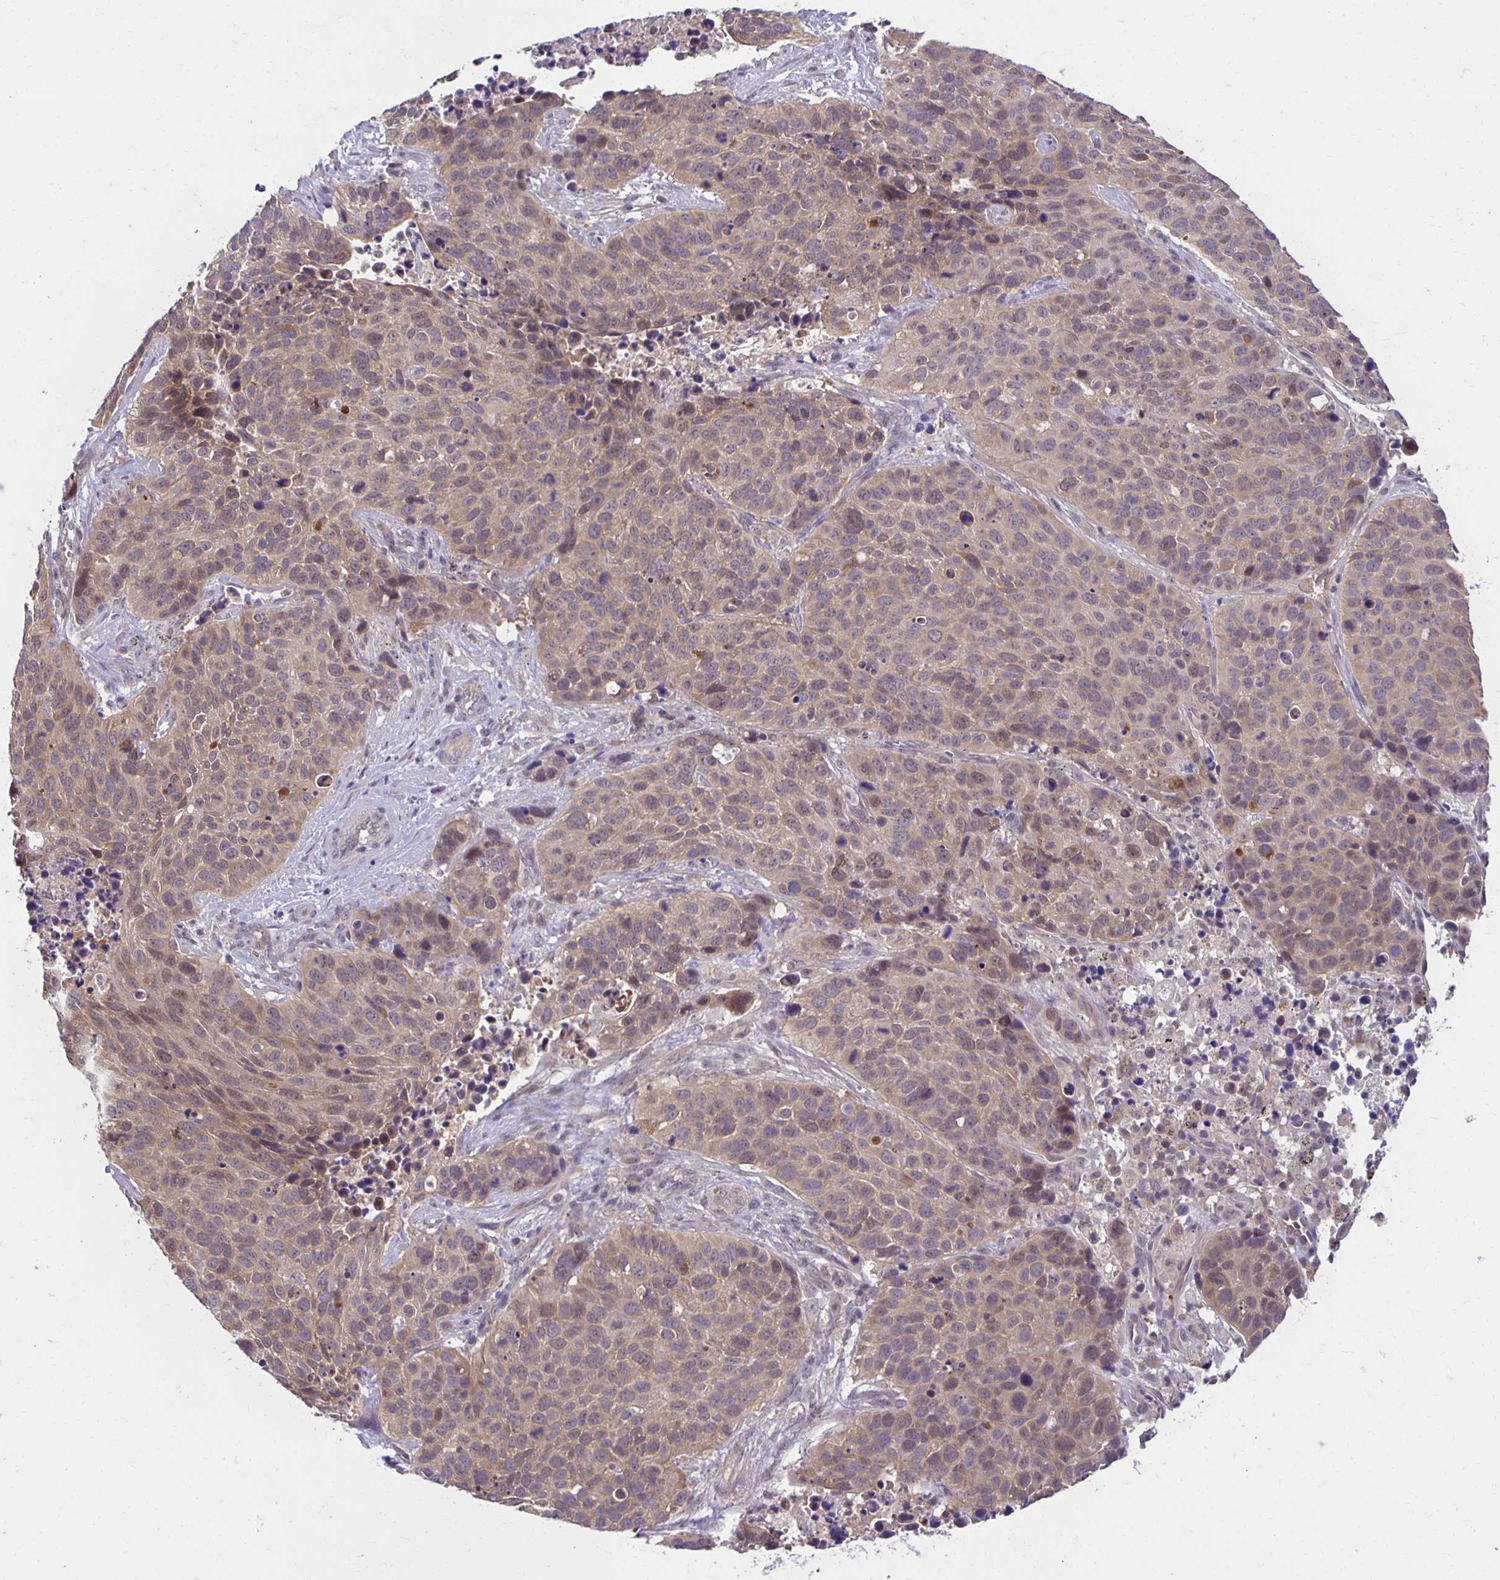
{"staining": {"intensity": "weak", "quantity": ">75%", "location": "cytoplasmic/membranous"}, "tissue": "lung cancer", "cell_type": "Tumor cells", "image_type": "cancer", "snomed": [{"axis": "morphology", "description": "Squamous cell carcinoma, NOS"}, {"axis": "topography", "description": "Lung"}], "caption": "Lung cancer (squamous cell carcinoma) was stained to show a protein in brown. There is low levels of weak cytoplasmic/membranous expression in approximately >75% of tumor cells. The protein is stained brown, and the nuclei are stained in blue (DAB IHC with brightfield microscopy, high magnification).", "gene": "MIEN1", "patient": {"sex": "male", "age": 62}}